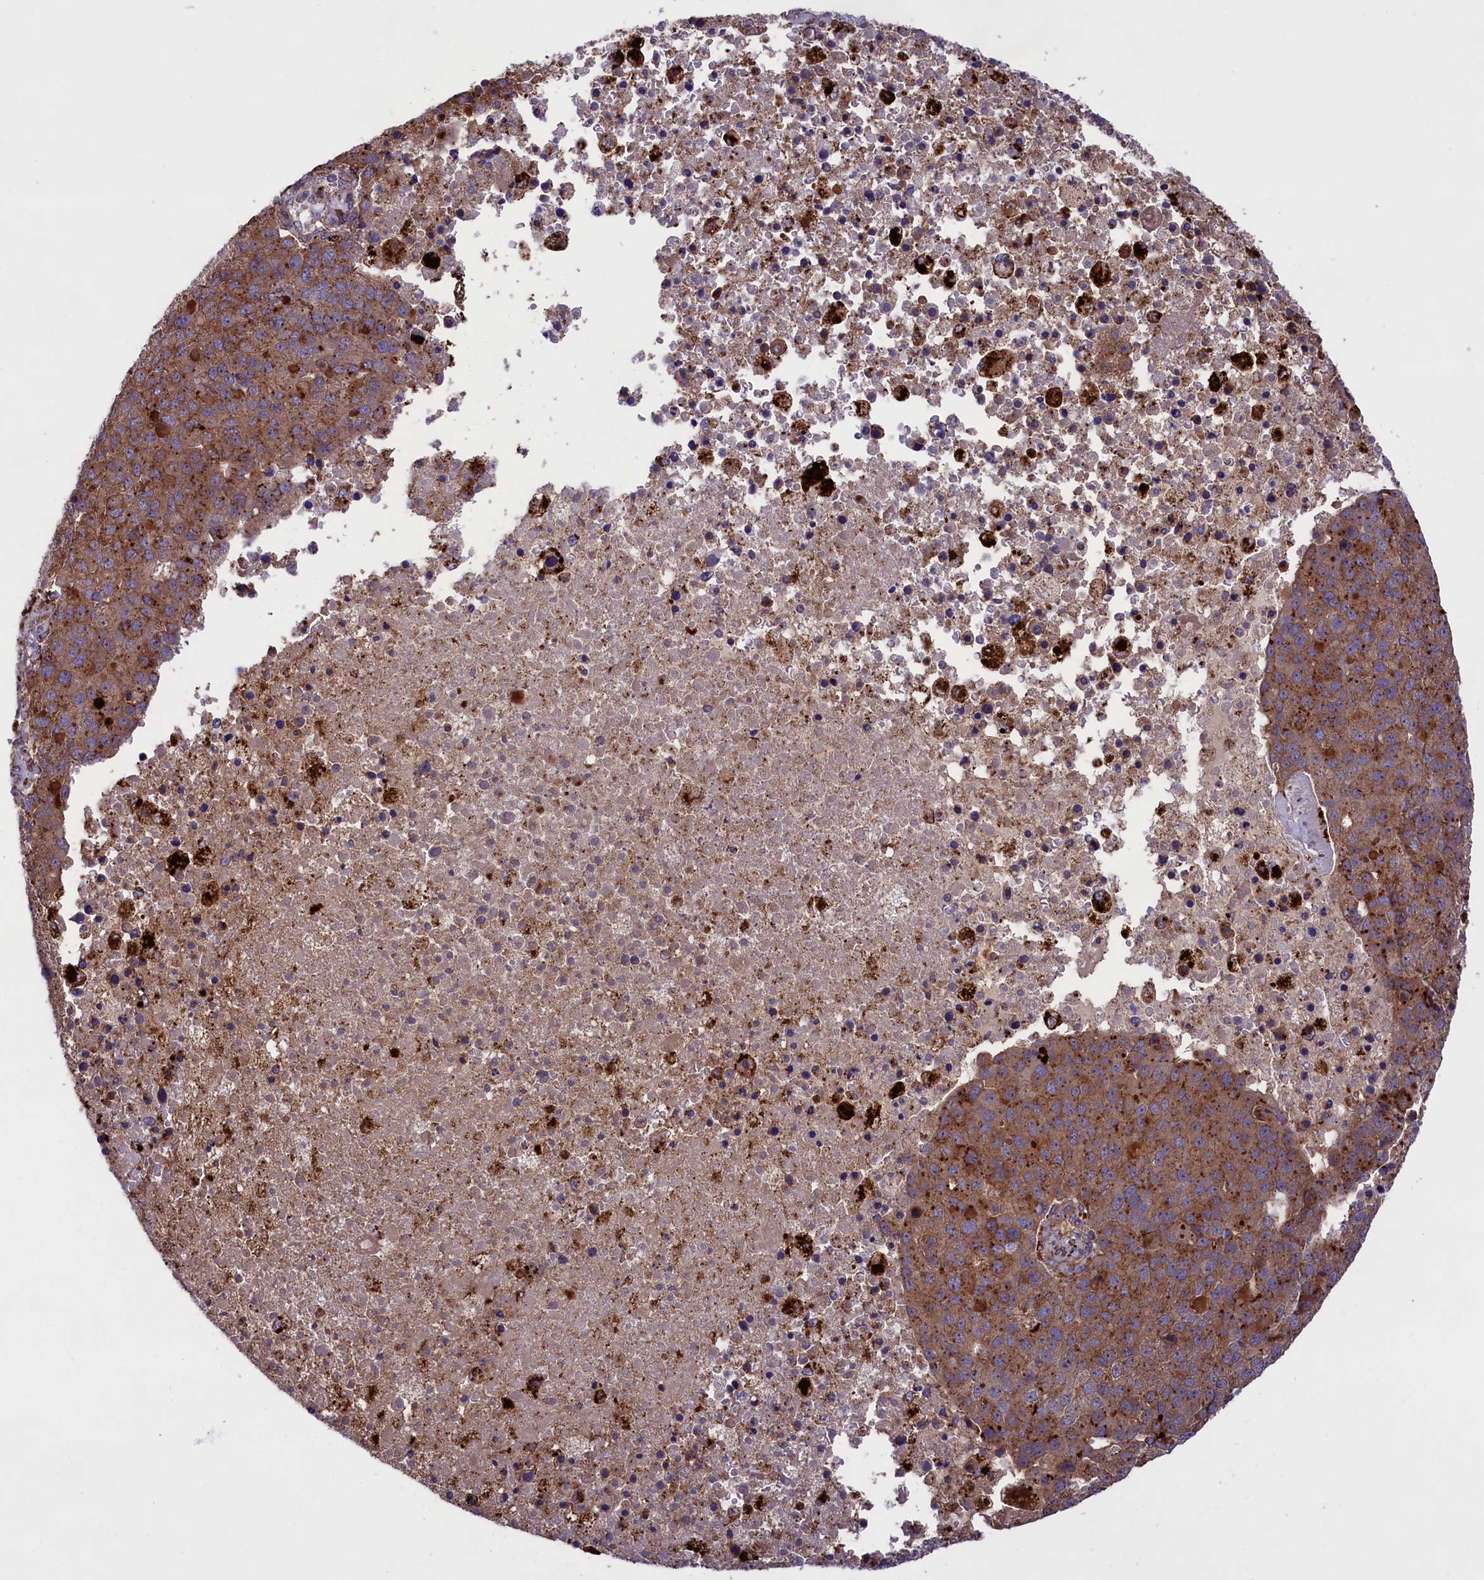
{"staining": {"intensity": "moderate", "quantity": ">75%", "location": "cytoplasmic/membranous"}, "tissue": "pancreatic cancer", "cell_type": "Tumor cells", "image_type": "cancer", "snomed": [{"axis": "morphology", "description": "Adenocarcinoma, NOS"}, {"axis": "topography", "description": "Pancreas"}], "caption": "Adenocarcinoma (pancreatic) stained with a protein marker displays moderate staining in tumor cells.", "gene": "MAN2B1", "patient": {"sex": "female", "age": 61}}